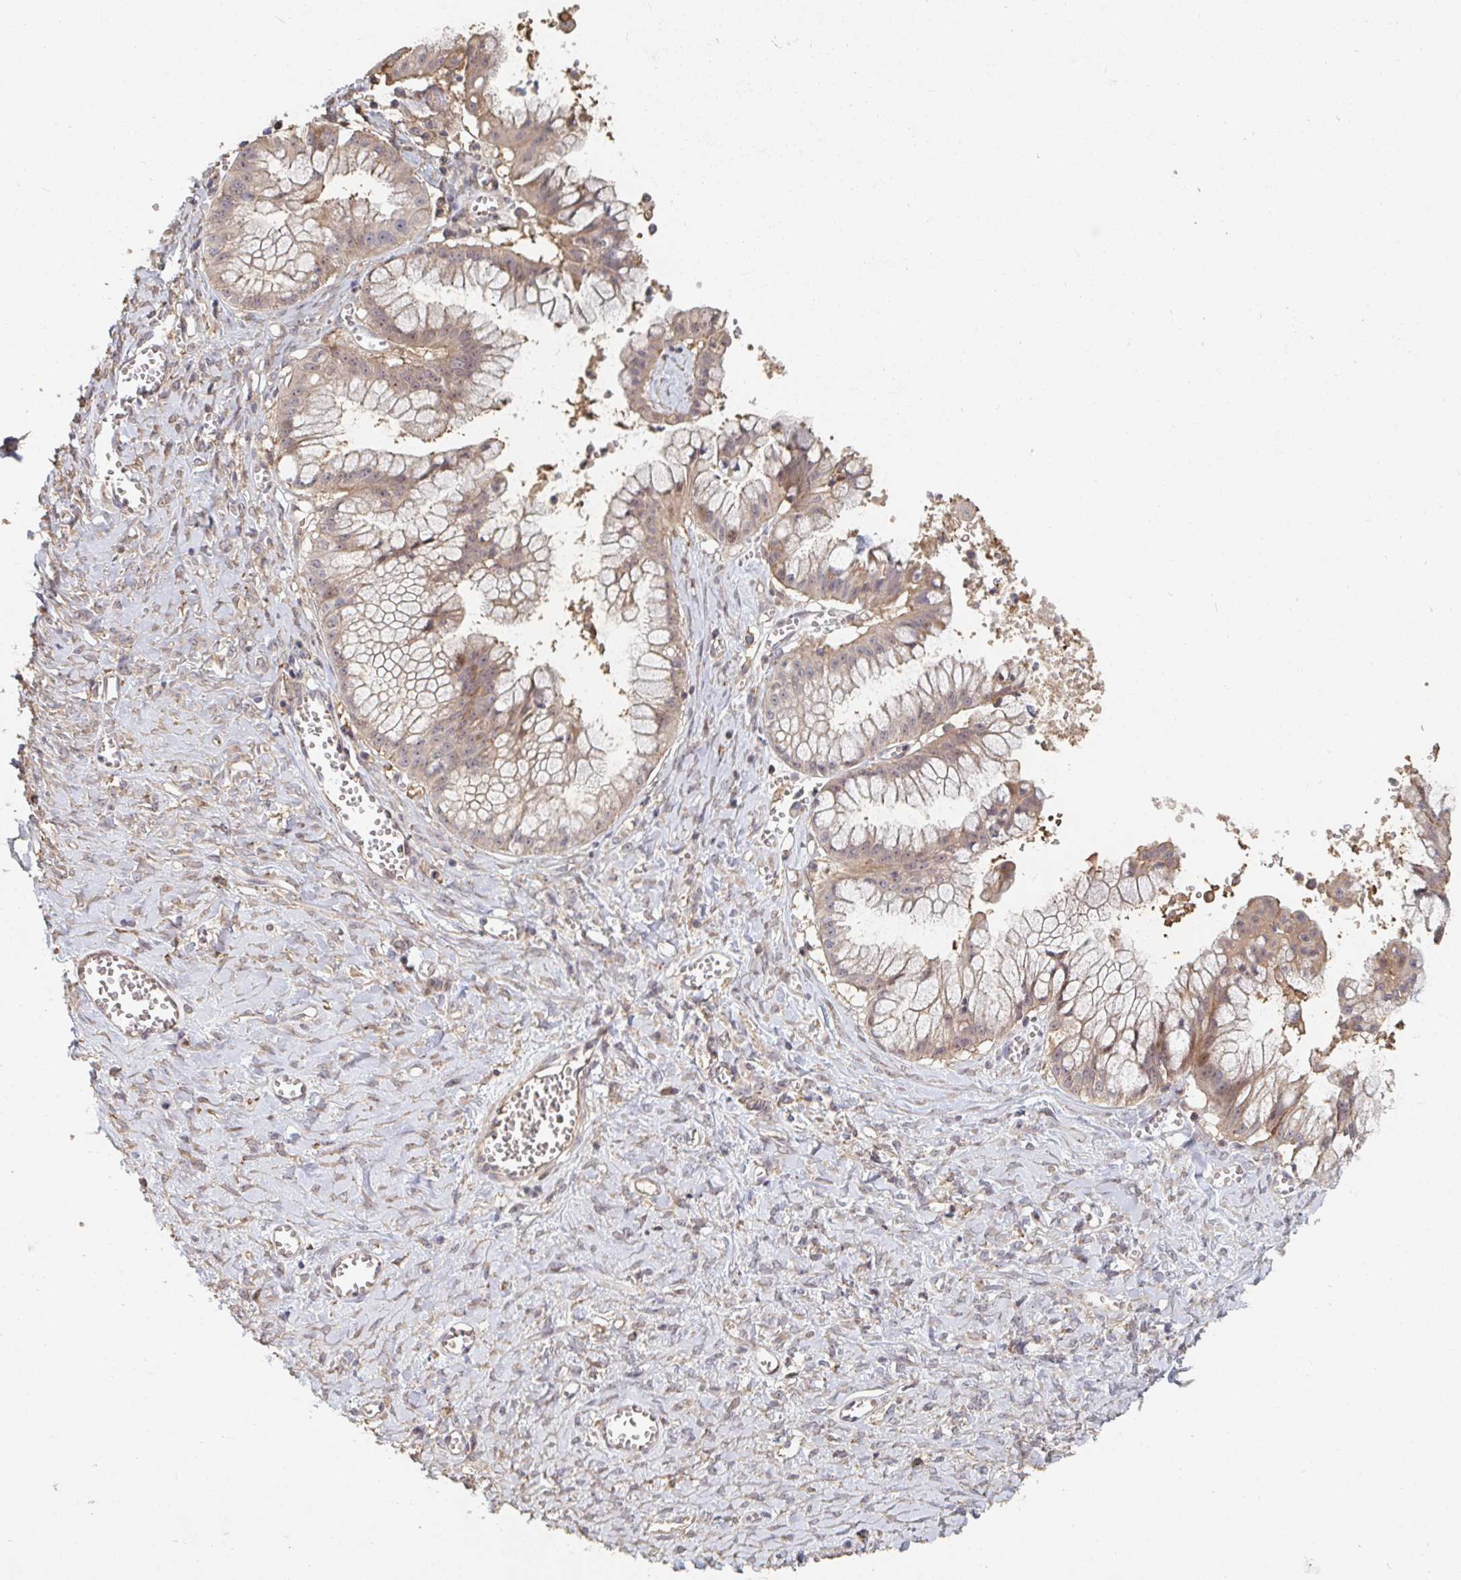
{"staining": {"intensity": "moderate", "quantity": ">75%", "location": "cytoplasmic/membranous"}, "tissue": "ovarian cancer", "cell_type": "Tumor cells", "image_type": "cancer", "snomed": [{"axis": "morphology", "description": "Cystadenocarcinoma, mucinous, NOS"}, {"axis": "topography", "description": "Ovary"}], "caption": "Ovarian cancer tissue demonstrates moderate cytoplasmic/membranous staining in approximately >75% of tumor cells, visualized by immunohistochemistry.", "gene": "PTEN", "patient": {"sex": "female", "age": 70}}